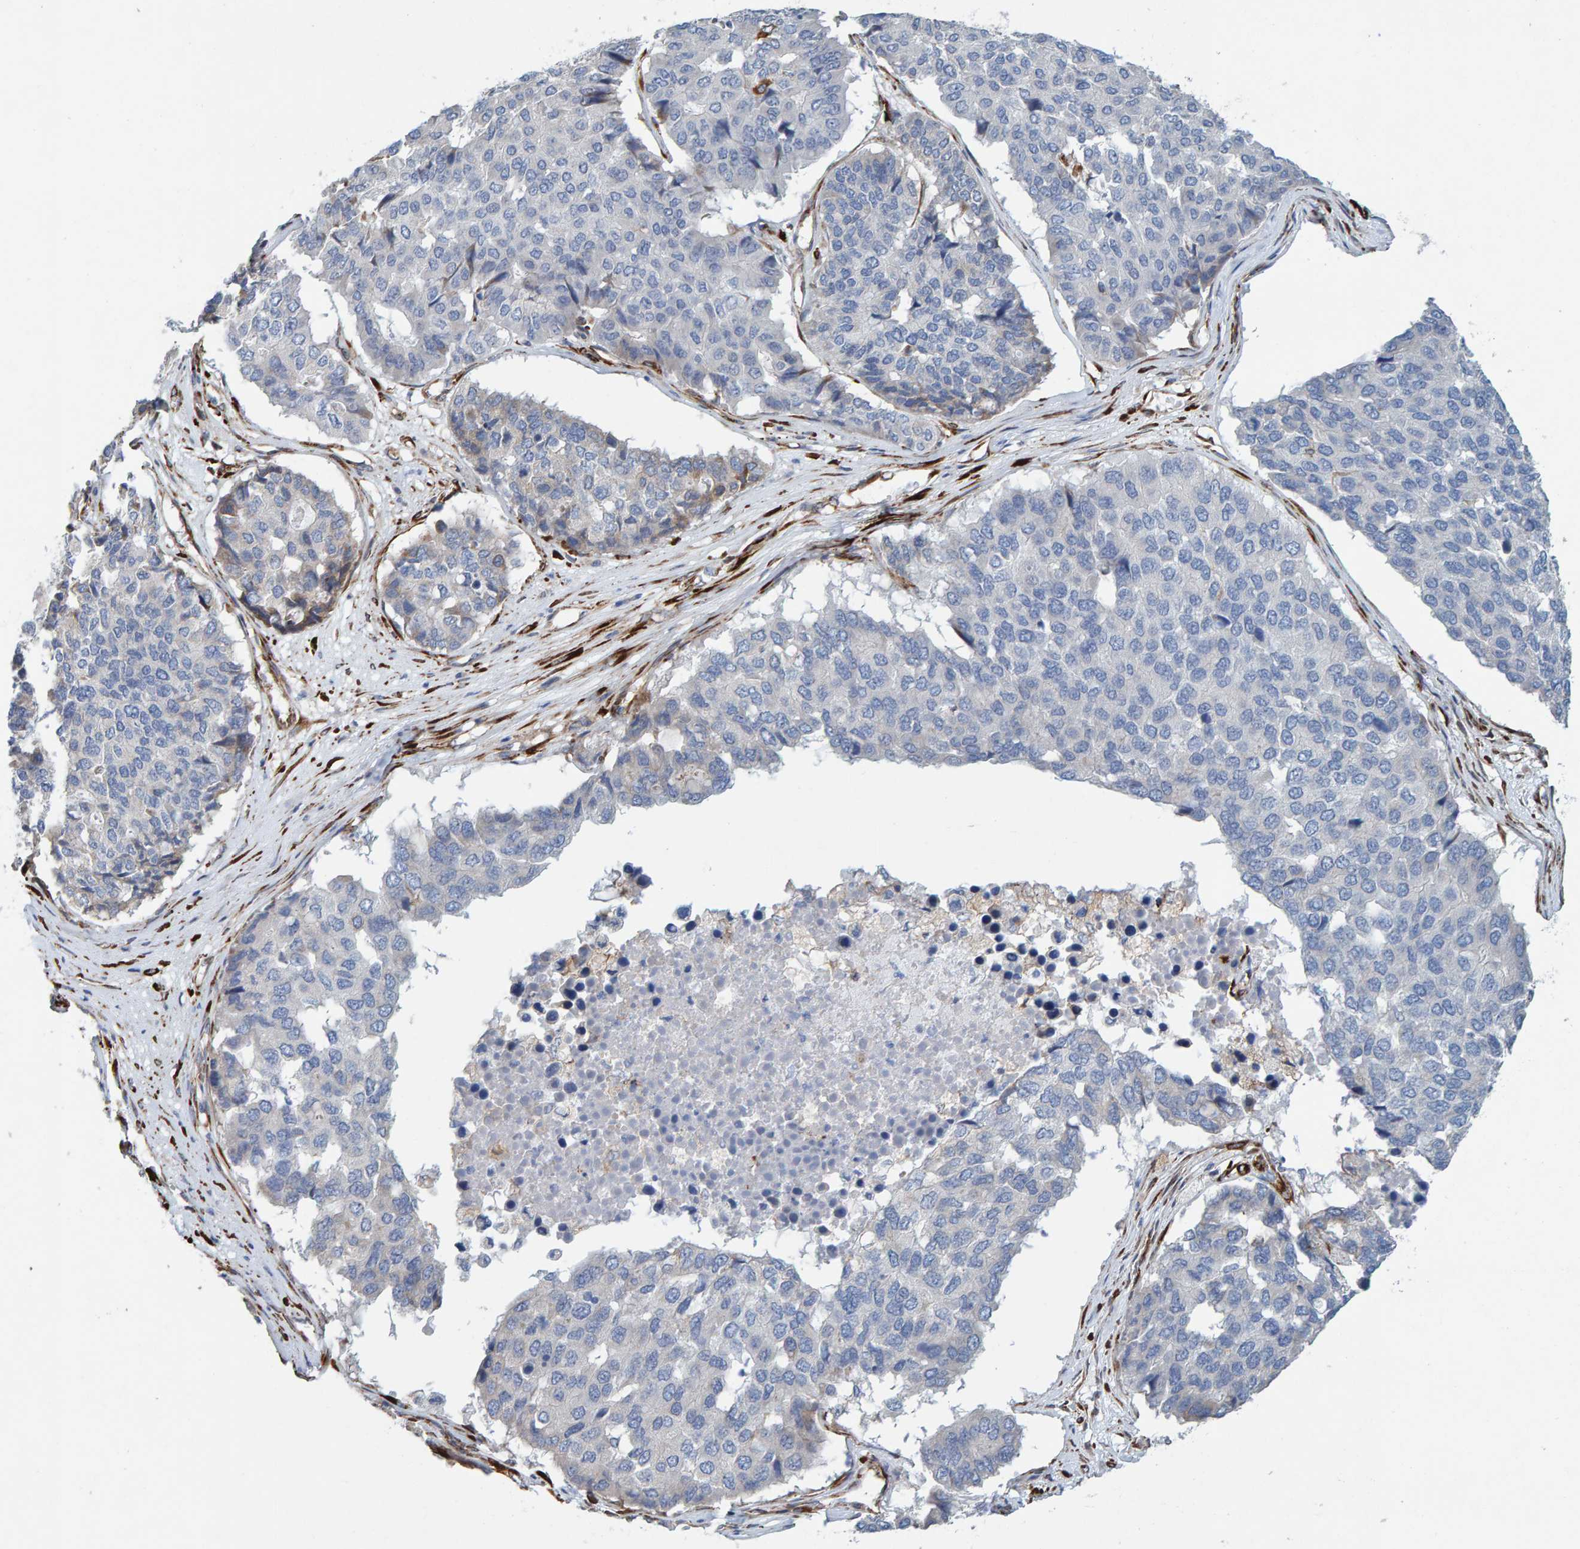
{"staining": {"intensity": "negative", "quantity": "none", "location": "none"}, "tissue": "pancreatic cancer", "cell_type": "Tumor cells", "image_type": "cancer", "snomed": [{"axis": "morphology", "description": "Adenocarcinoma, NOS"}, {"axis": "topography", "description": "Pancreas"}], "caption": "Pancreatic cancer (adenocarcinoma) was stained to show a protein in brown. There is no significant expression in tumor cells.", "gene": "MMP16", "patient": {"sex": "male", "age": 50}}